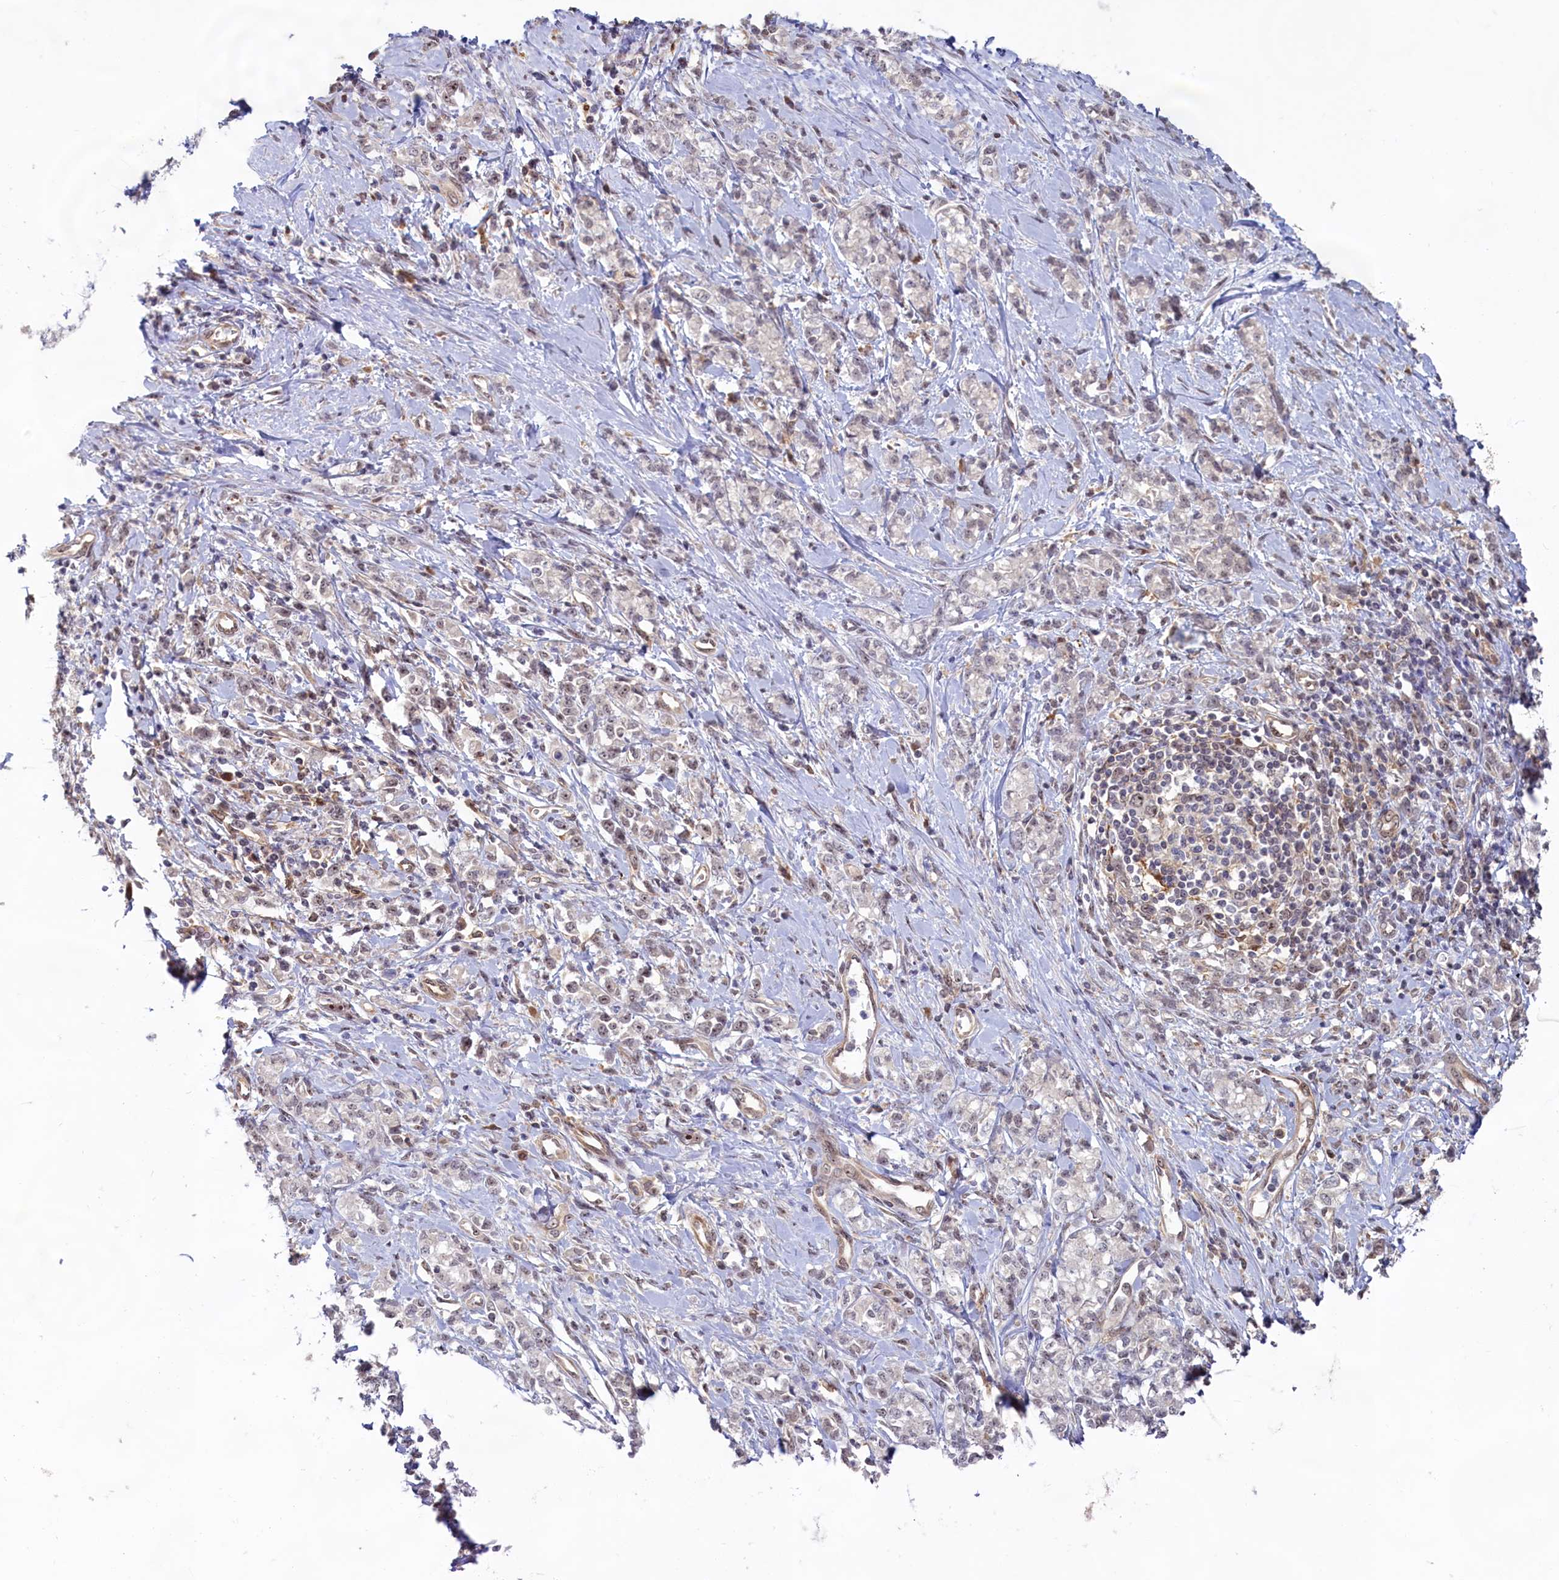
{"staining": {"intensity": "weak", "quantity": "25%-75%", "location": "nuclear"}, "tissue": "stomach cancer", "cell_type": "Tumor cells", "image_type": "cancer", "snomed": [{"axis": "morphology", "description": "Adenocarcinoma, NOS"}, {"axis": "topography", "description": "Stomach"}], "caption": "Immunohistochemistry of human stomach cancer displays low levels of weak nuclear staining in about 25%-75% of tumor cells.", "gene": "C1D", "patient": {"sex": "female", "age": 76}}